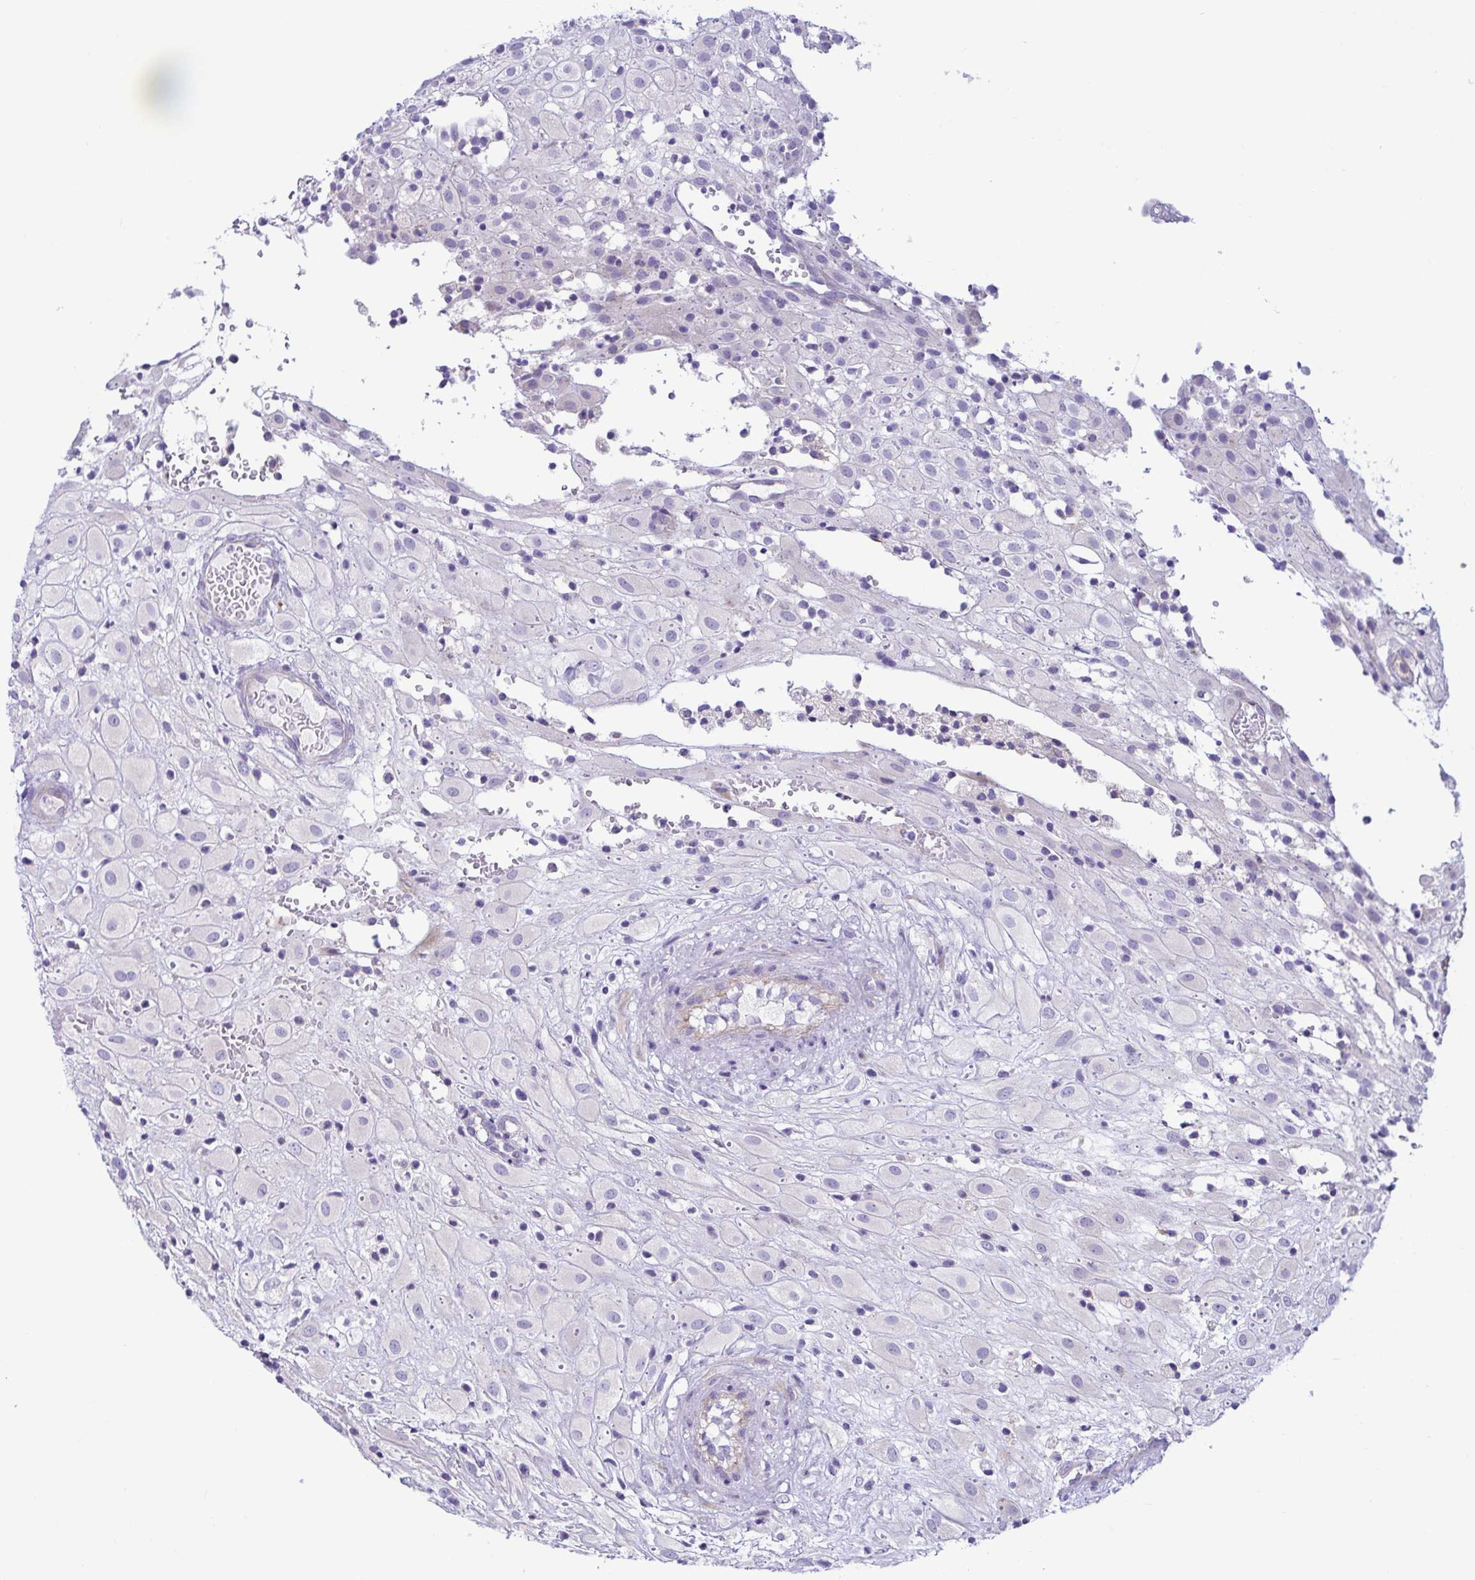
{"staining": {"intensity": "negative", "quantity": "none", "location": "none"}, "tissue": "placenta", "cell_type": "Decidual cells", "image_type": "normal", "snomed": [{"axis": "morphology", "description": "Normal tissue, NOS"}, {"axis": "topography", "description": "Placenta"}], "caption": "A photomicrograph of placenta stained for a protein reveals no brown staining in decidual cells.", "gene": "TNNI2", "patient": {"sex": "female", "age": 24}}